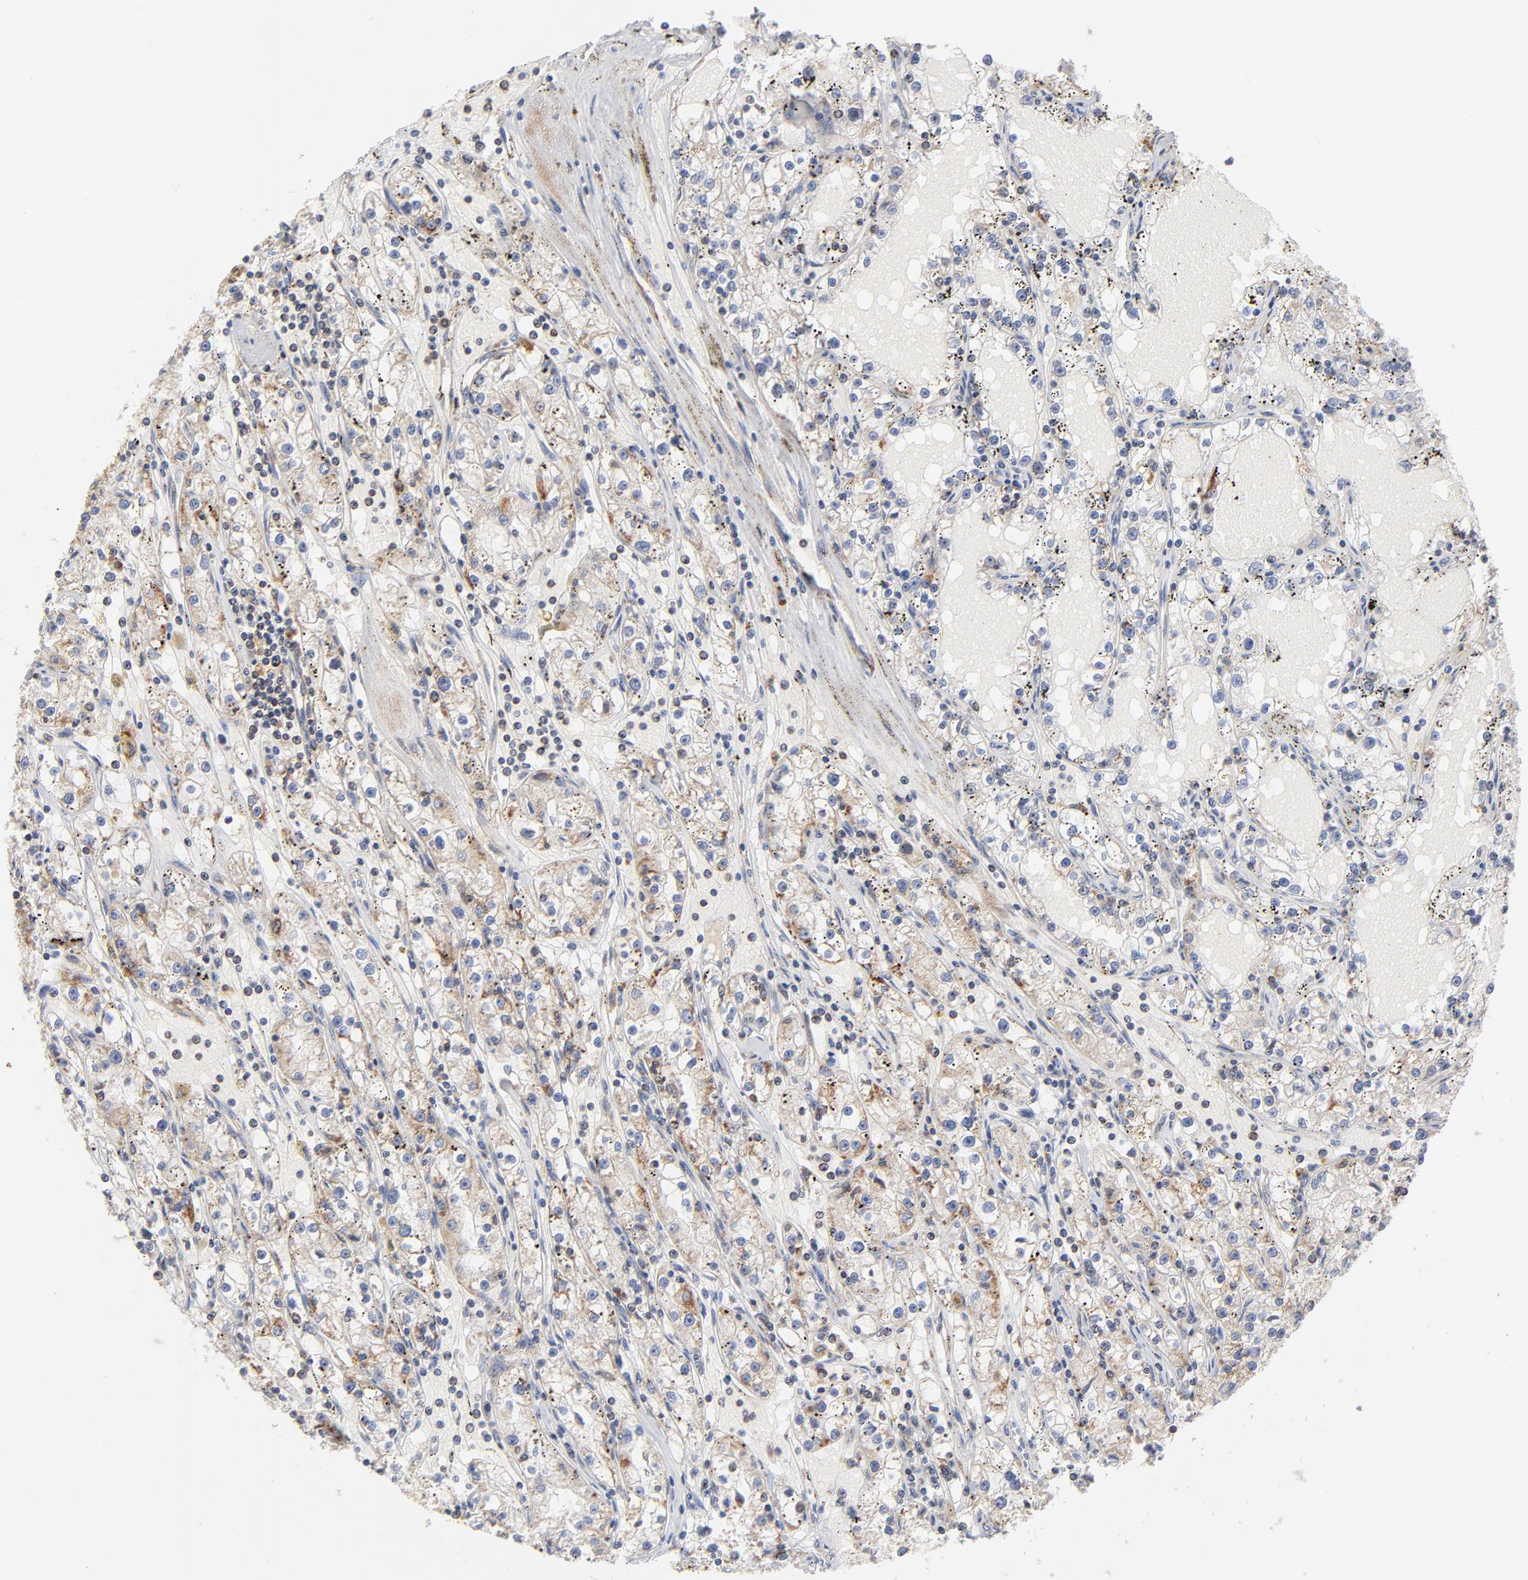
{"staining": {"intensity": "weak", "quantity": "25%-75%", "location": "cytoplasmic/membranous"}, "tissue": "renal cancer", "cell_type": "Tumor cells", "image_type": "cancer", "snomed": [{"axis": "morphology", "description": "Adenocarcinoma, NOS"}, {"axis": "topography", "description": "Kidney"}], "caption": "This image exhibits renal cancer stained with IHC to label a protein in brown. The cytoplasmic/membranous of tumor cells show weak positivity for the protein. Nuclei are counter-stained blue.", "gene": "DIABLO", "patient": {"sex": "male", "age": 56}}